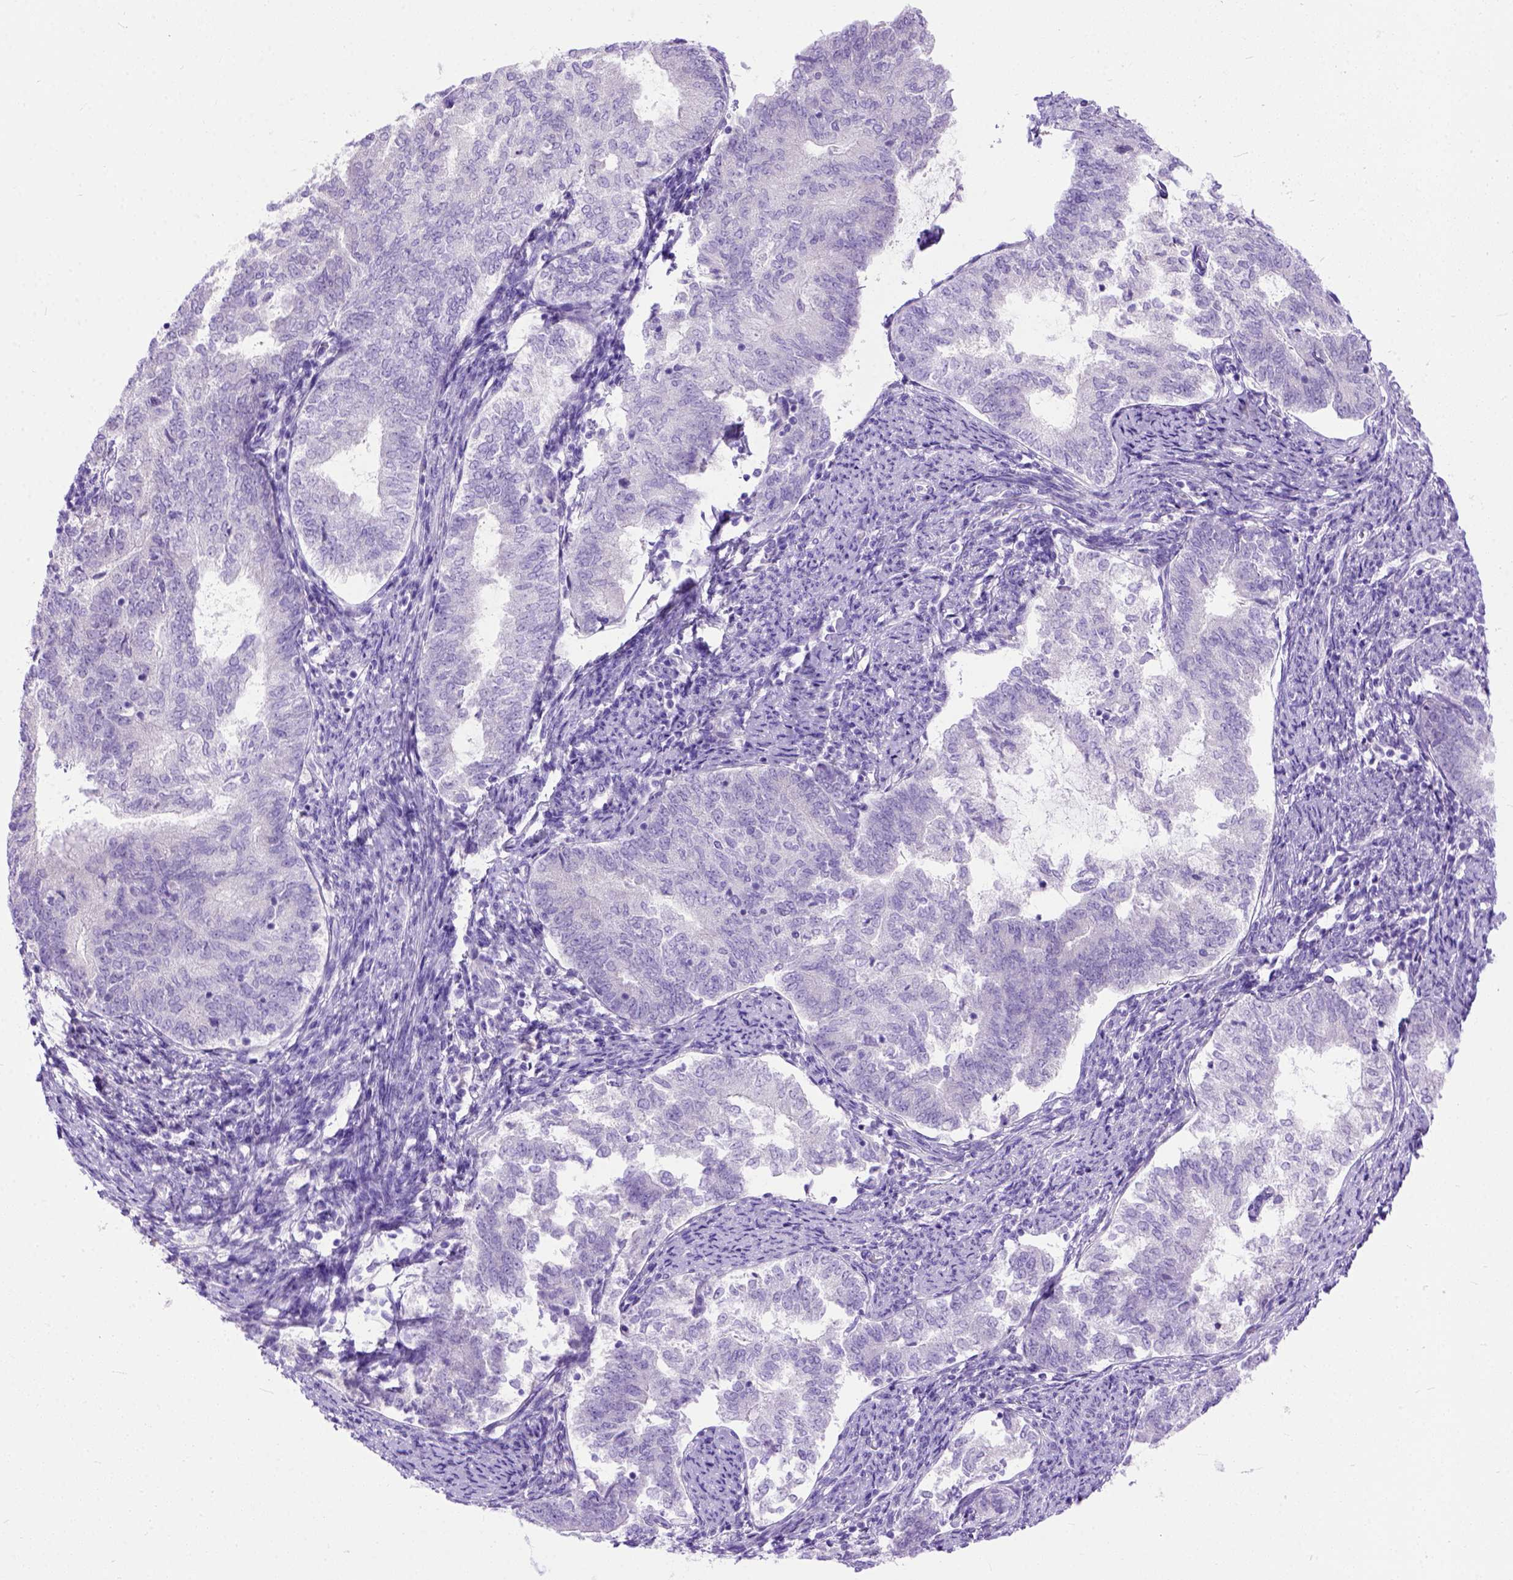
{"staining": {"intensity": "negative", "quantity": "none", "location": "none"}, "tissue": "endometrial cancer", "cell_type": "Tumor cells", "image_type": "cancer", "snomed": [{"axis": "morphology", "description": "Adenocarcinoma, NOS"}, {"axis": "topography", "description": "Endometrium"}], "caption": "IHC micrograph of human endometrial adenocarcinoma stained for a protein (brown), which reveals no expression in tumor cells.", "gene": "ODAD3", "patient": {"sex": "female", "age": 65}}